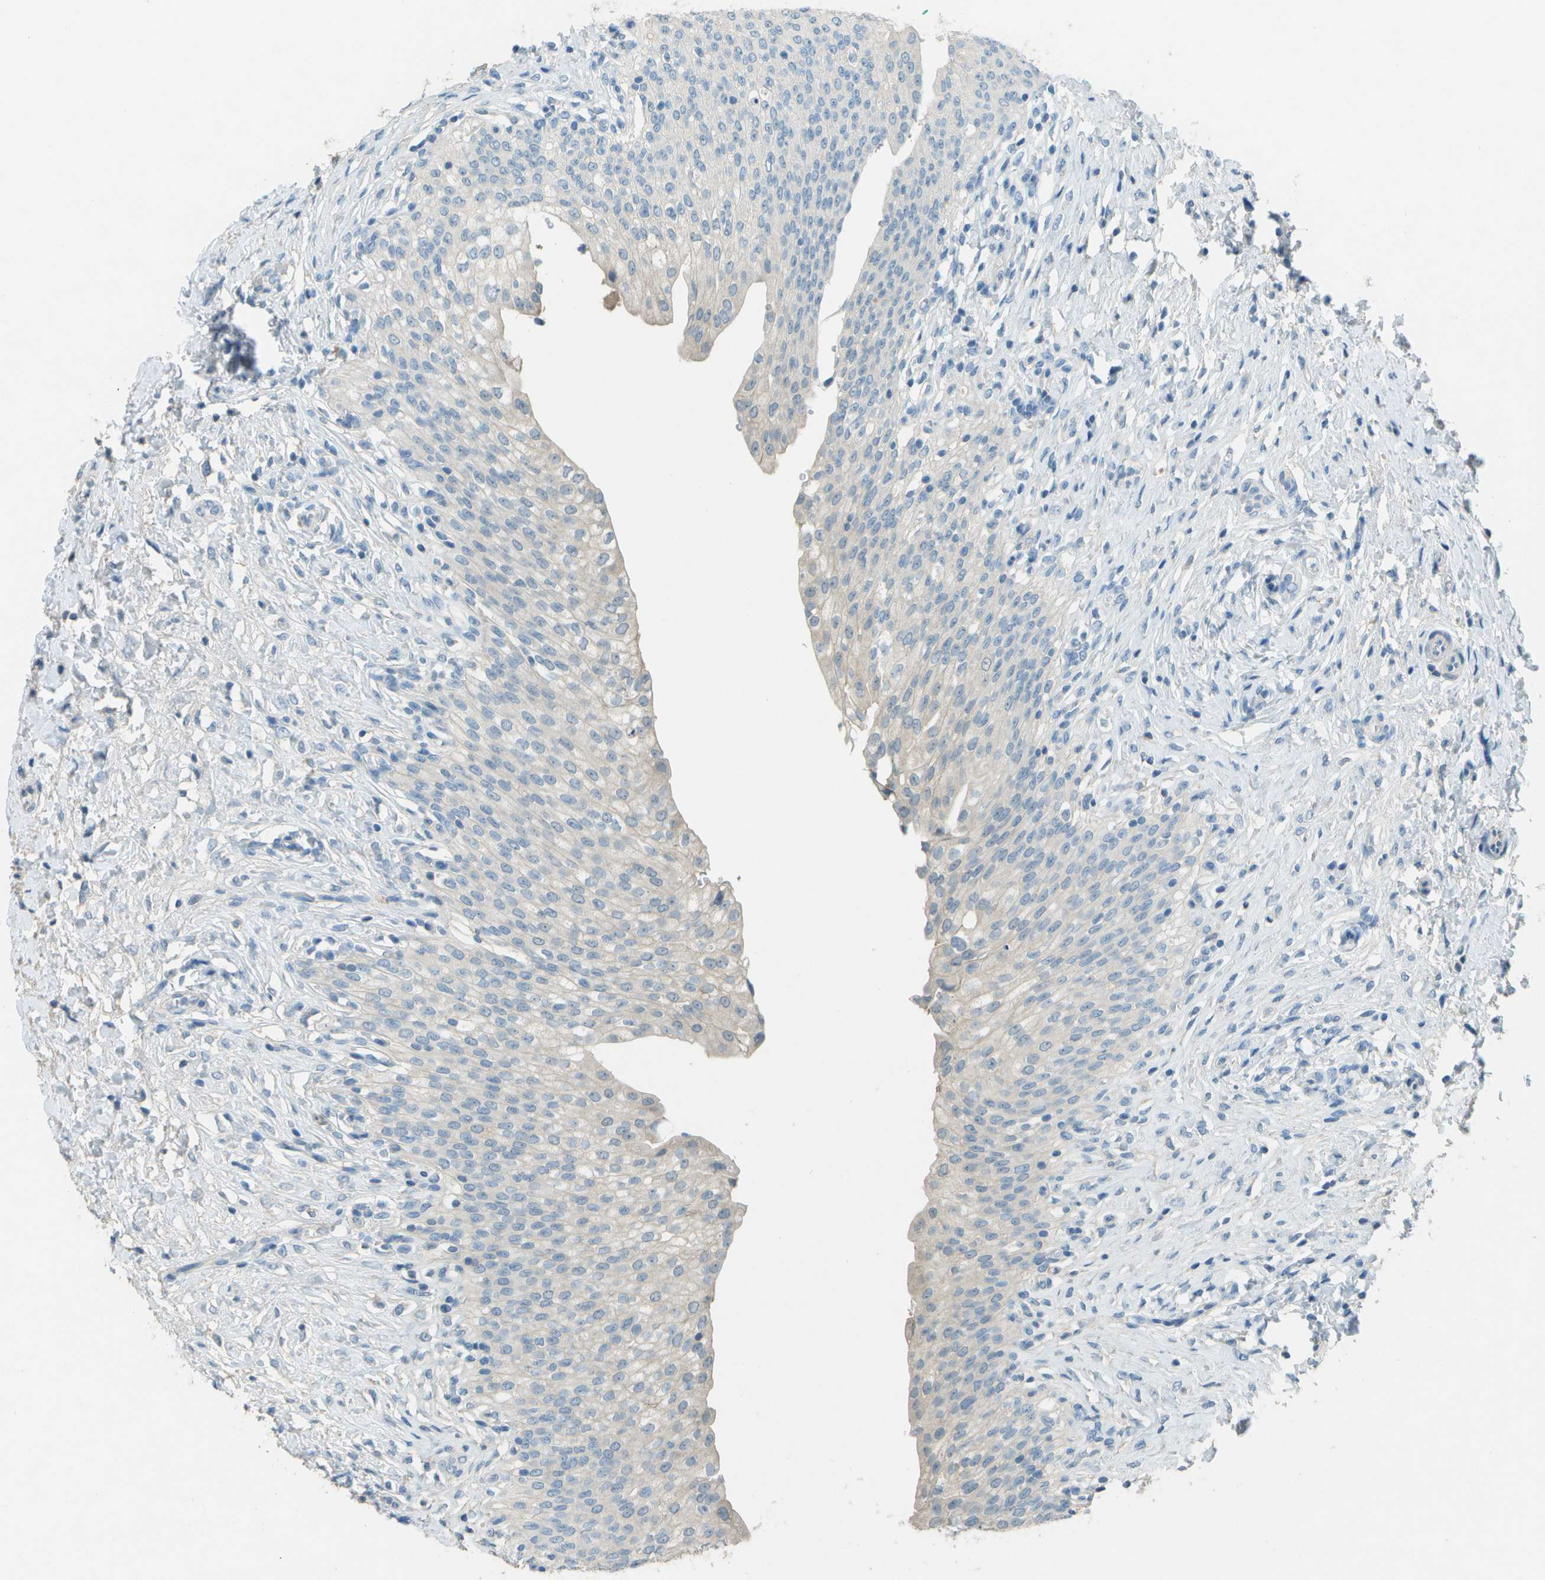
{"staining": {"intensity": "negative", "quantity": "none", "location": "none"}, "tissue": "urinary bladder", "cell_type": "Urothelial cells", "image_type": "normal", "snomed": [{"axis": "morphology", "description": "Urothelial carcinoma, High grade"}, {"axis": "topography", "description": "Urinary bladder"}], "caption": "A high-resolution micrograph shows immunohistochemistry (IHC) staining of benign urinary bladder, which shows no significant expression in urothelial cells.", "gene": "LGI2", "patient": {"sex": "male", "age": 46}}